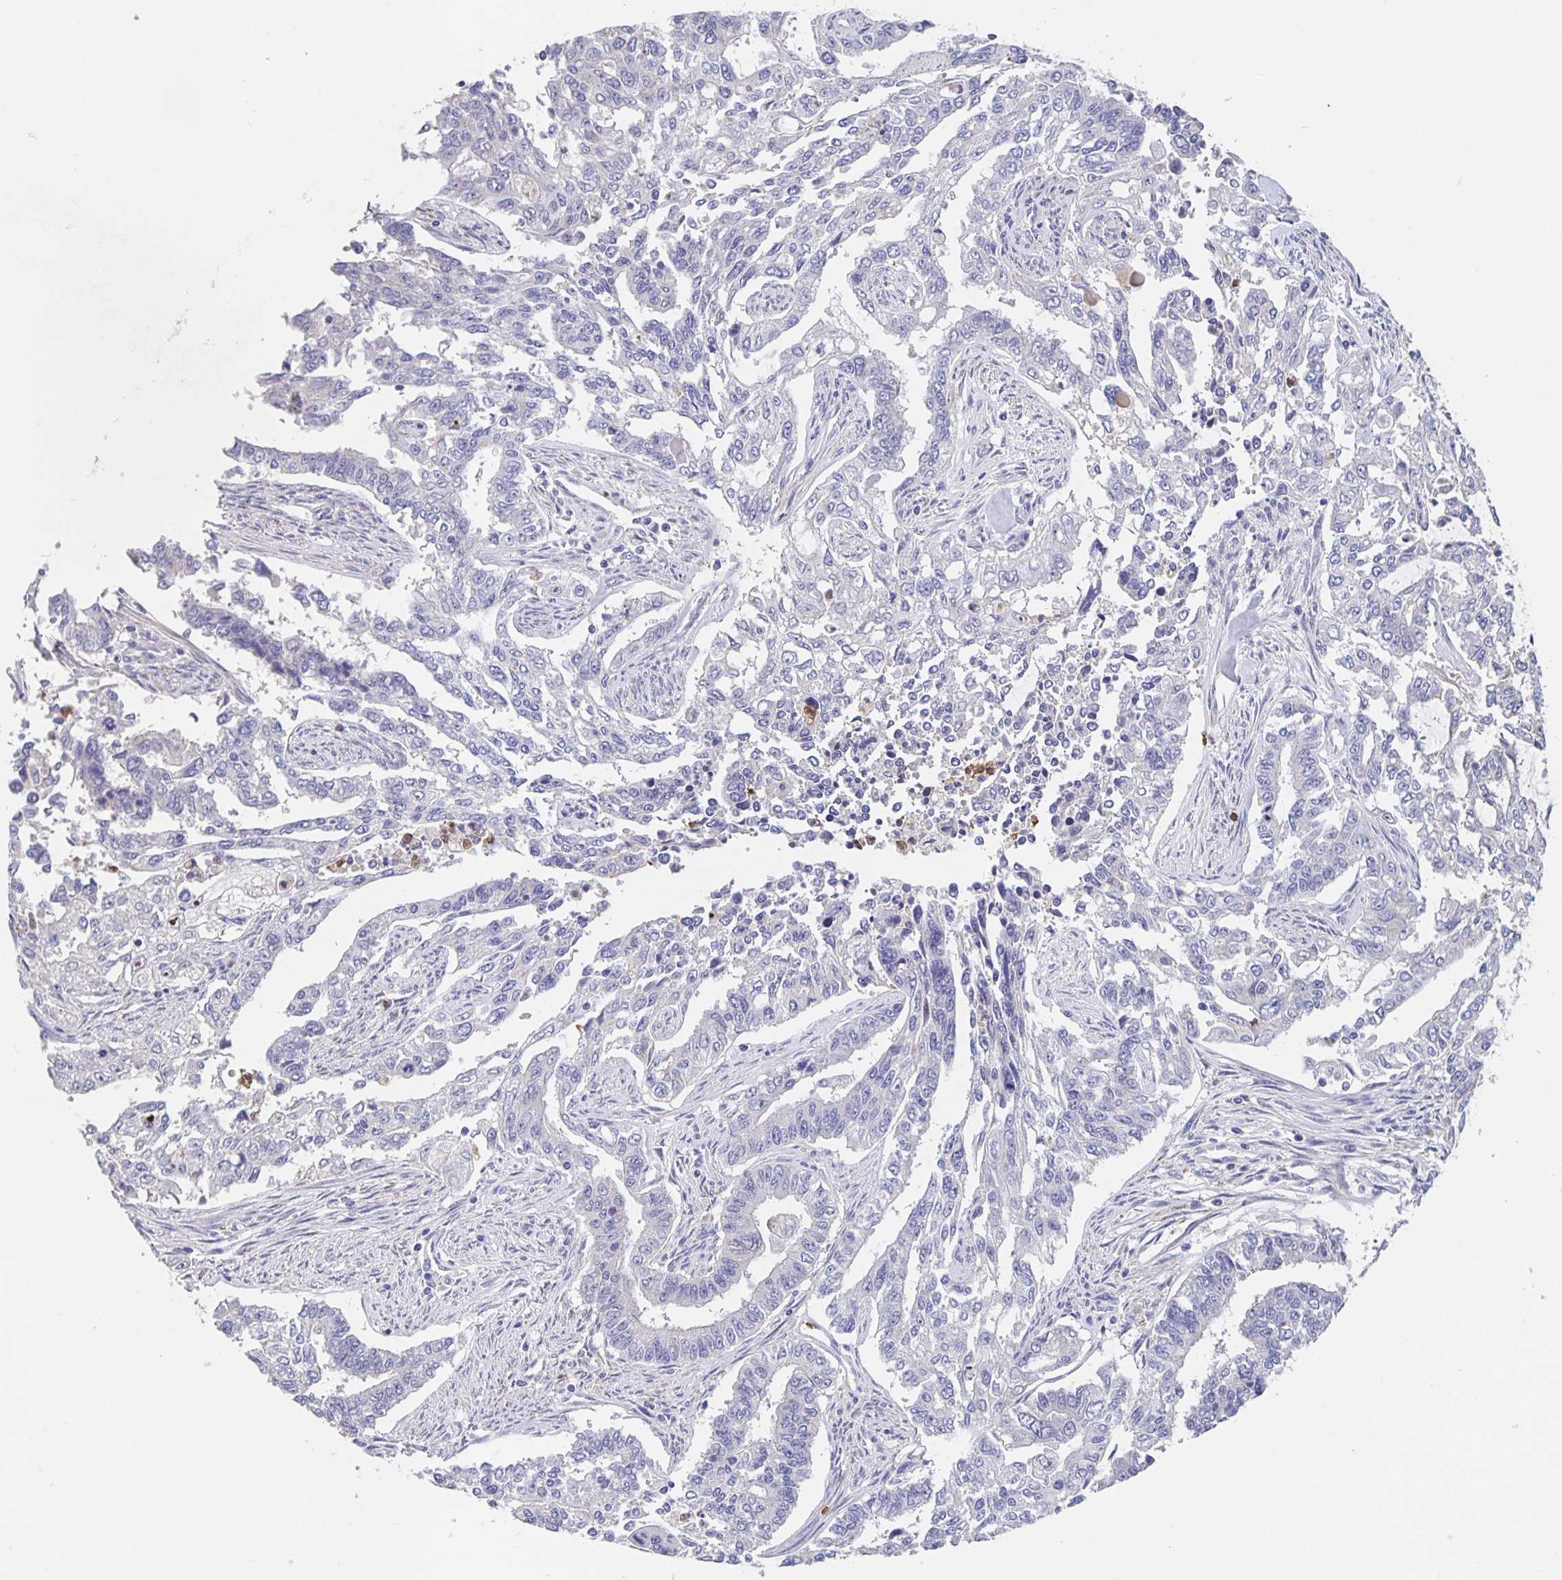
{"staining": {"intensity": "negative", "quantity": "none", "location": "none"}, "tissue": "endometrial cancer", "cell_type": "Tumor cells", "image_type": "cancer", "snomed": [{"axis": "morphology", "description": "Adenocarcinoma, NOS"}, {"axis": "topography", "description": "Uterus"}], "caption": "Immunohistochemical staining of endometrial cancer reveals no significant staining in tumor cells.", "gene": "CDC42BPG", "patient": {"sex": "female", "age": 59}}